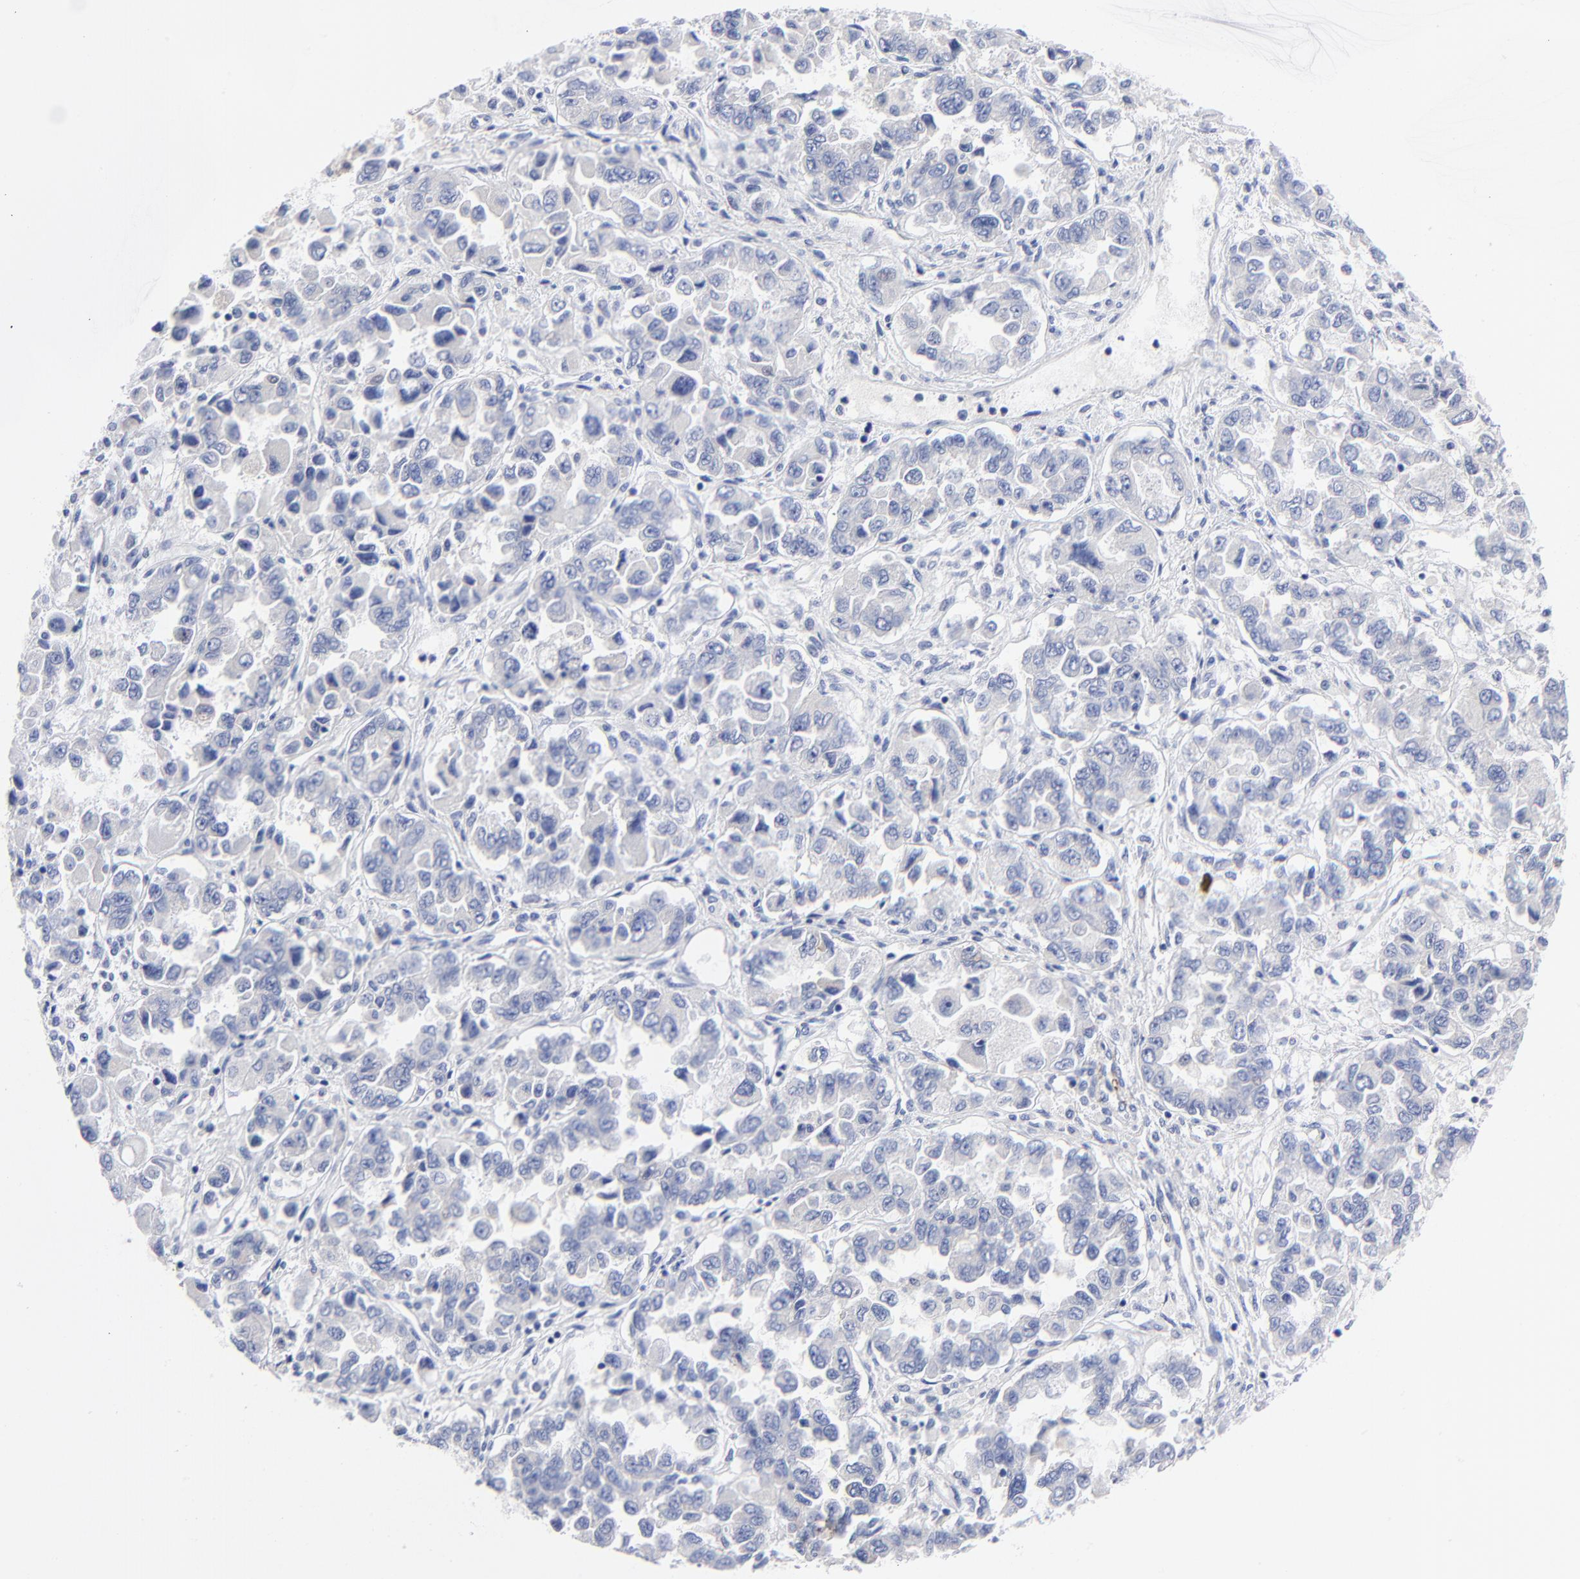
{"staining": {"intensity": "negative", "quantity": "none", "location": "none"}, "tissue": "ovarian cancer", "cell_type": "Tumor cells", "image_type": "cancer", "snomed": [{"axis": "morphology", "description": "Cystadenocarcinoma, serous, NOS"}, {"axis": "topography", "description": "Ovary"}], "caption": "Ovarian serous cystadenocarcinoma was stained to show a protein in brown. There is no significant staining in tumor cells.", "gene": "FBLN2", "patient": {"sex": "female", "age": 84}}